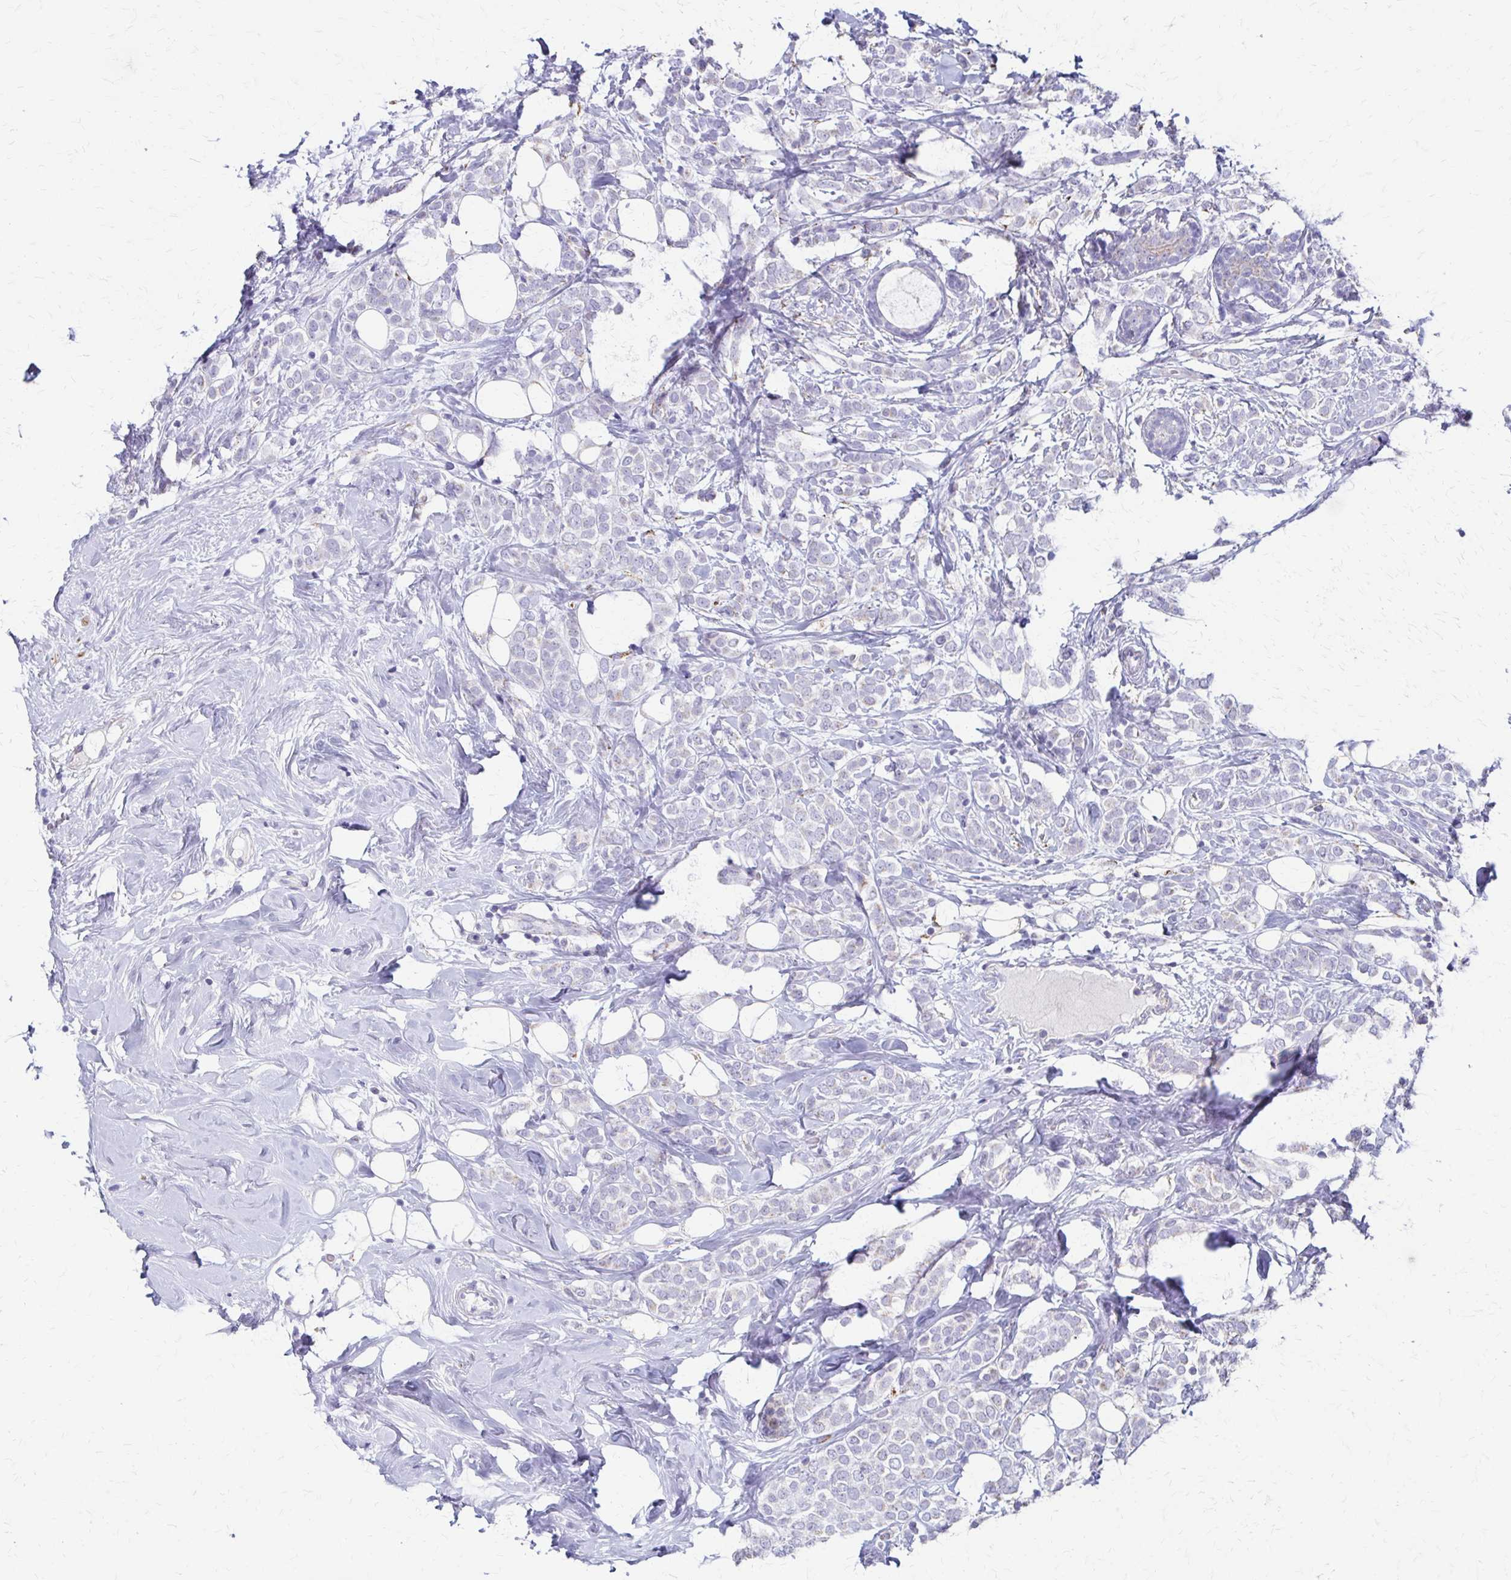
{"staining": {"intensity": "negative", "quantity": "none", "location": "none"}, "tissue": "breast cancer", "cell_type": "Tumor cells", "image_type": "cancer", "snomed": [{"axis": "morphology", "description": "Lobular carcinoma"}, {"axis": "topography", "description": "Breast"}], "caption": "IHC of breast cancer exhibits no expression in tumor cells.", "gene": "ZSCAN5B", "patient": {"sex": "female", "age": 49}}